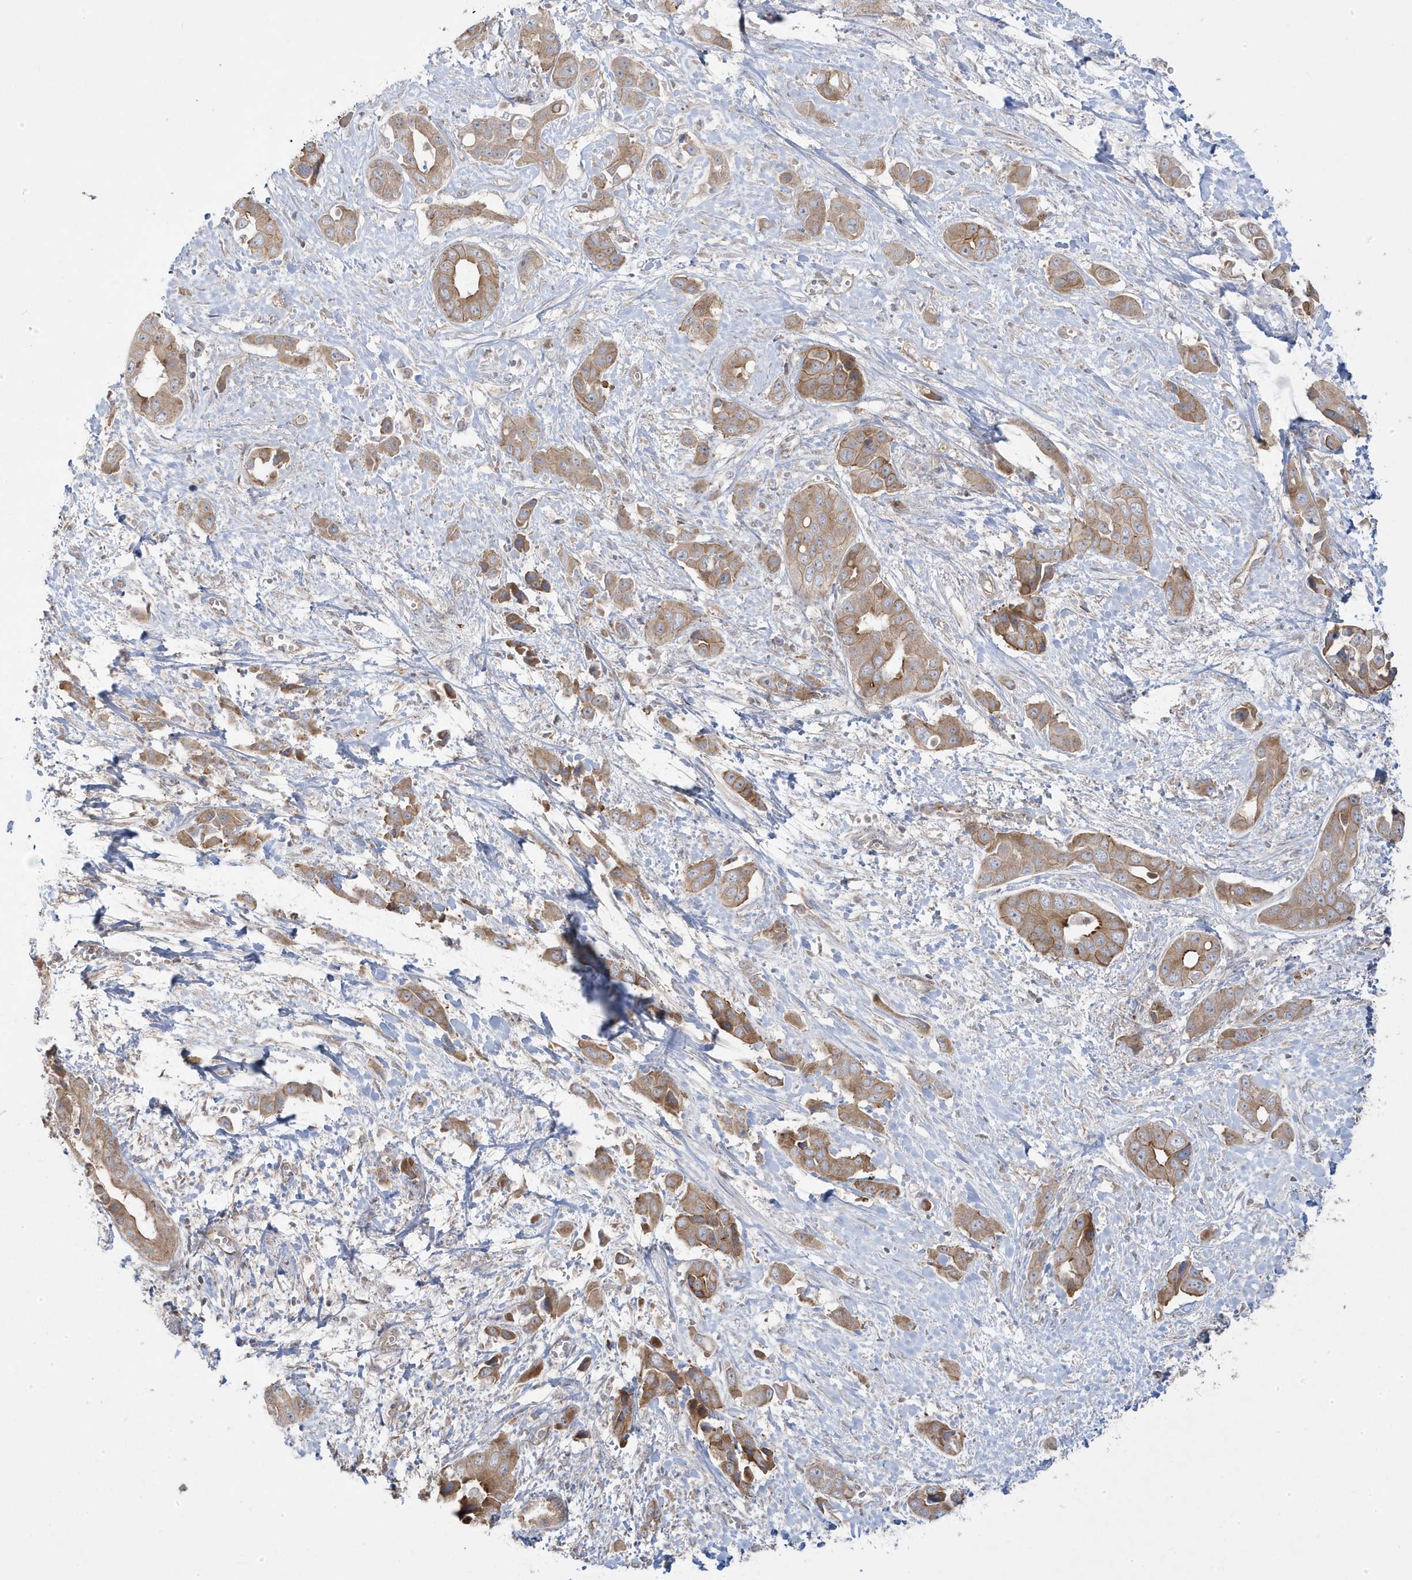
{"staining": {"intensity": "moderate", "quantity": ">75%", "location": "cytoplasmic/membranous"}, "tissue": "liver cancer", "cell_type": "Tumor cells", "image_type": "cancer", "snomed": [{"axis": "morphology", "description": "Cholangiocarcinoma"}, {"axis": "topography", "description": "Liver"}], "caption": "Human liver cholangiocarcinoma stained for a protein (brown) shows moderate cytoplasmic/membranous positive positivity in about >75% of tumor cells.", "gene": "DNAJC12", "patient": {"sex": "female", "age": 52}}